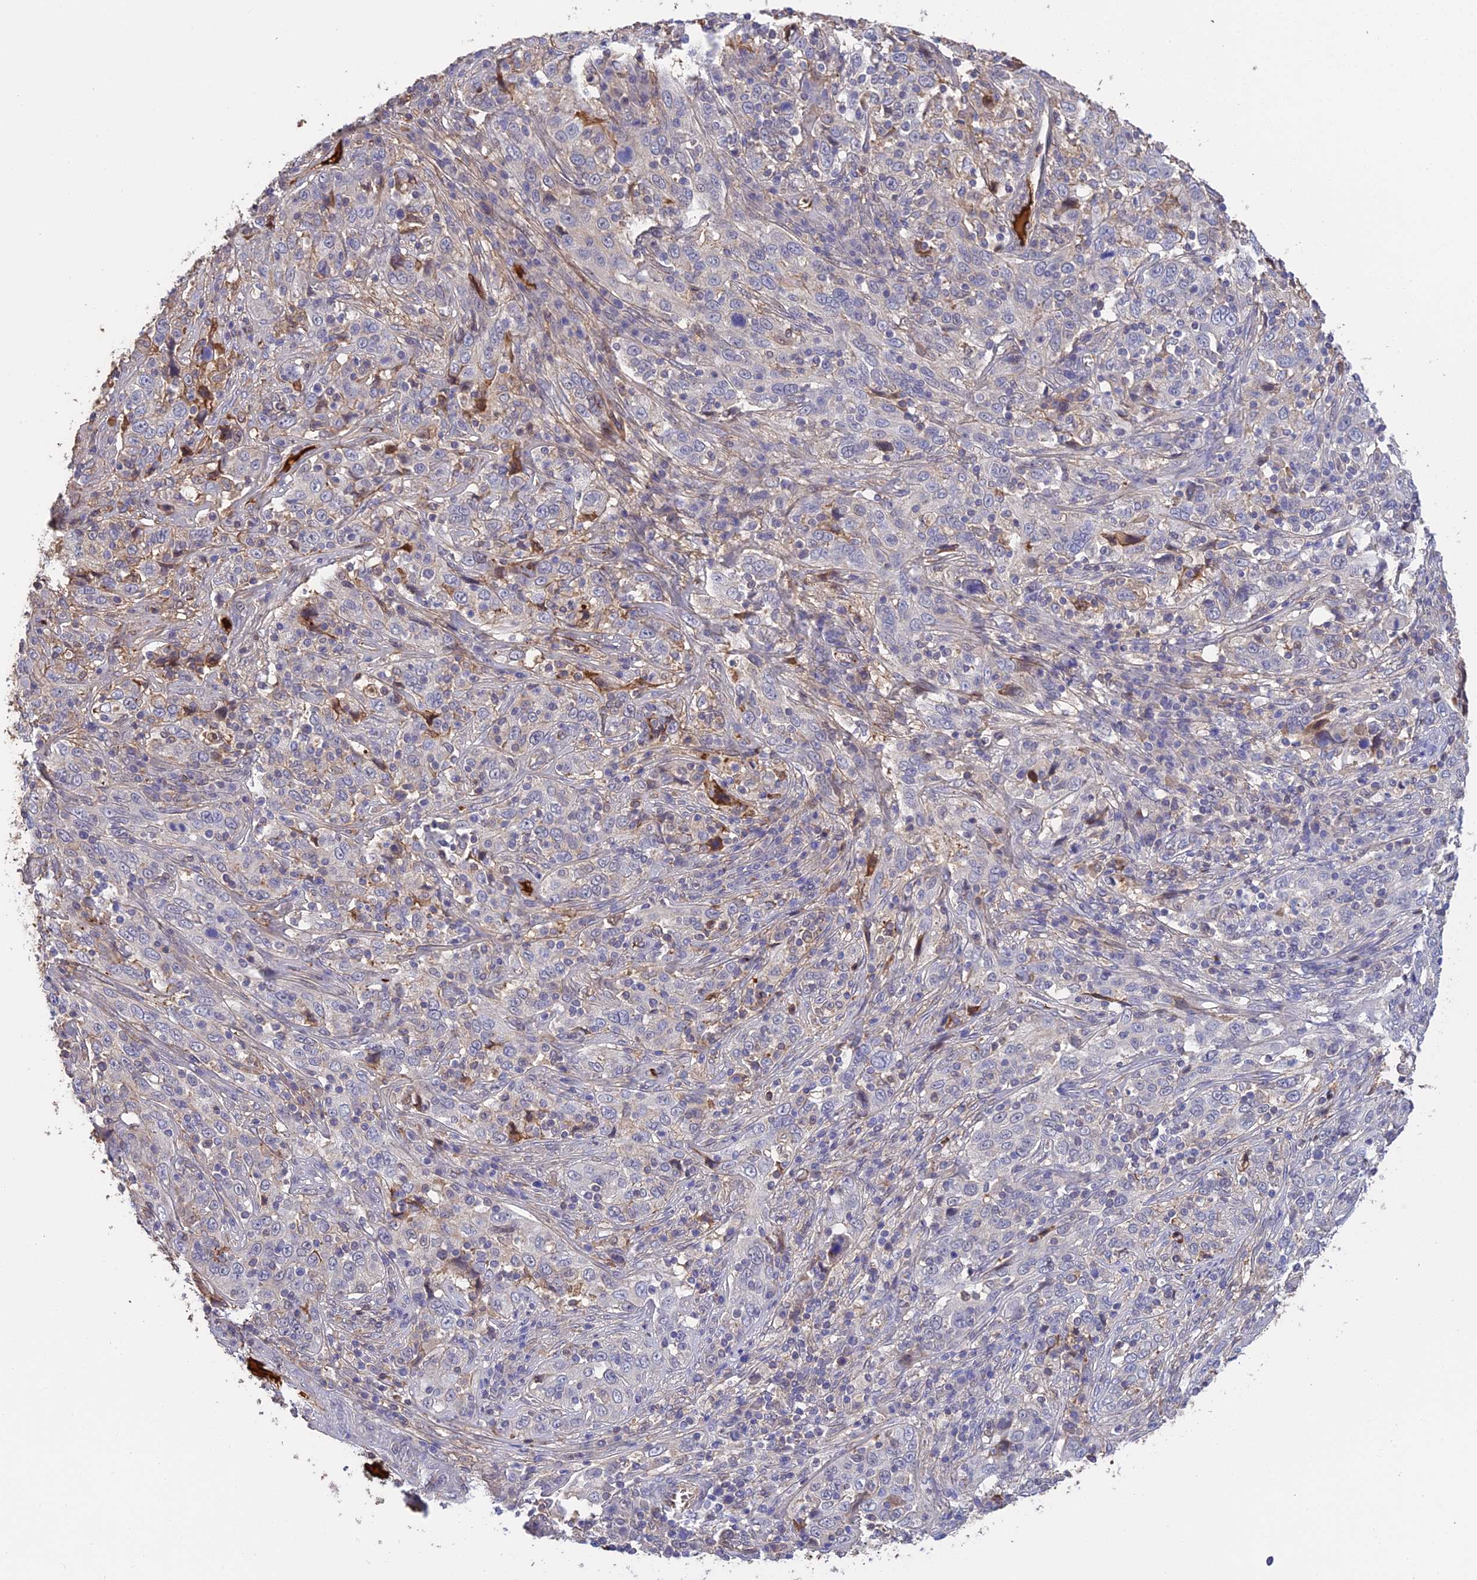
{"staining": {"intensity": "negative", "quantity": "none", "location": "none"}, "tissue": "cervical cancer", "cell_type": "Tumor cells", "image_type": "cancer", "snomed": [{"axis": "morphology", "description": "Squamous cell carcinoma, NOS"}, {"axis": "topography", "description": "Cervix"}], "caption": "Tumor cells show no significant positivity in squamous cell carcinoma (cervical).", "gene": "PZP", "patient": {"sex": "female", "age": 46}}